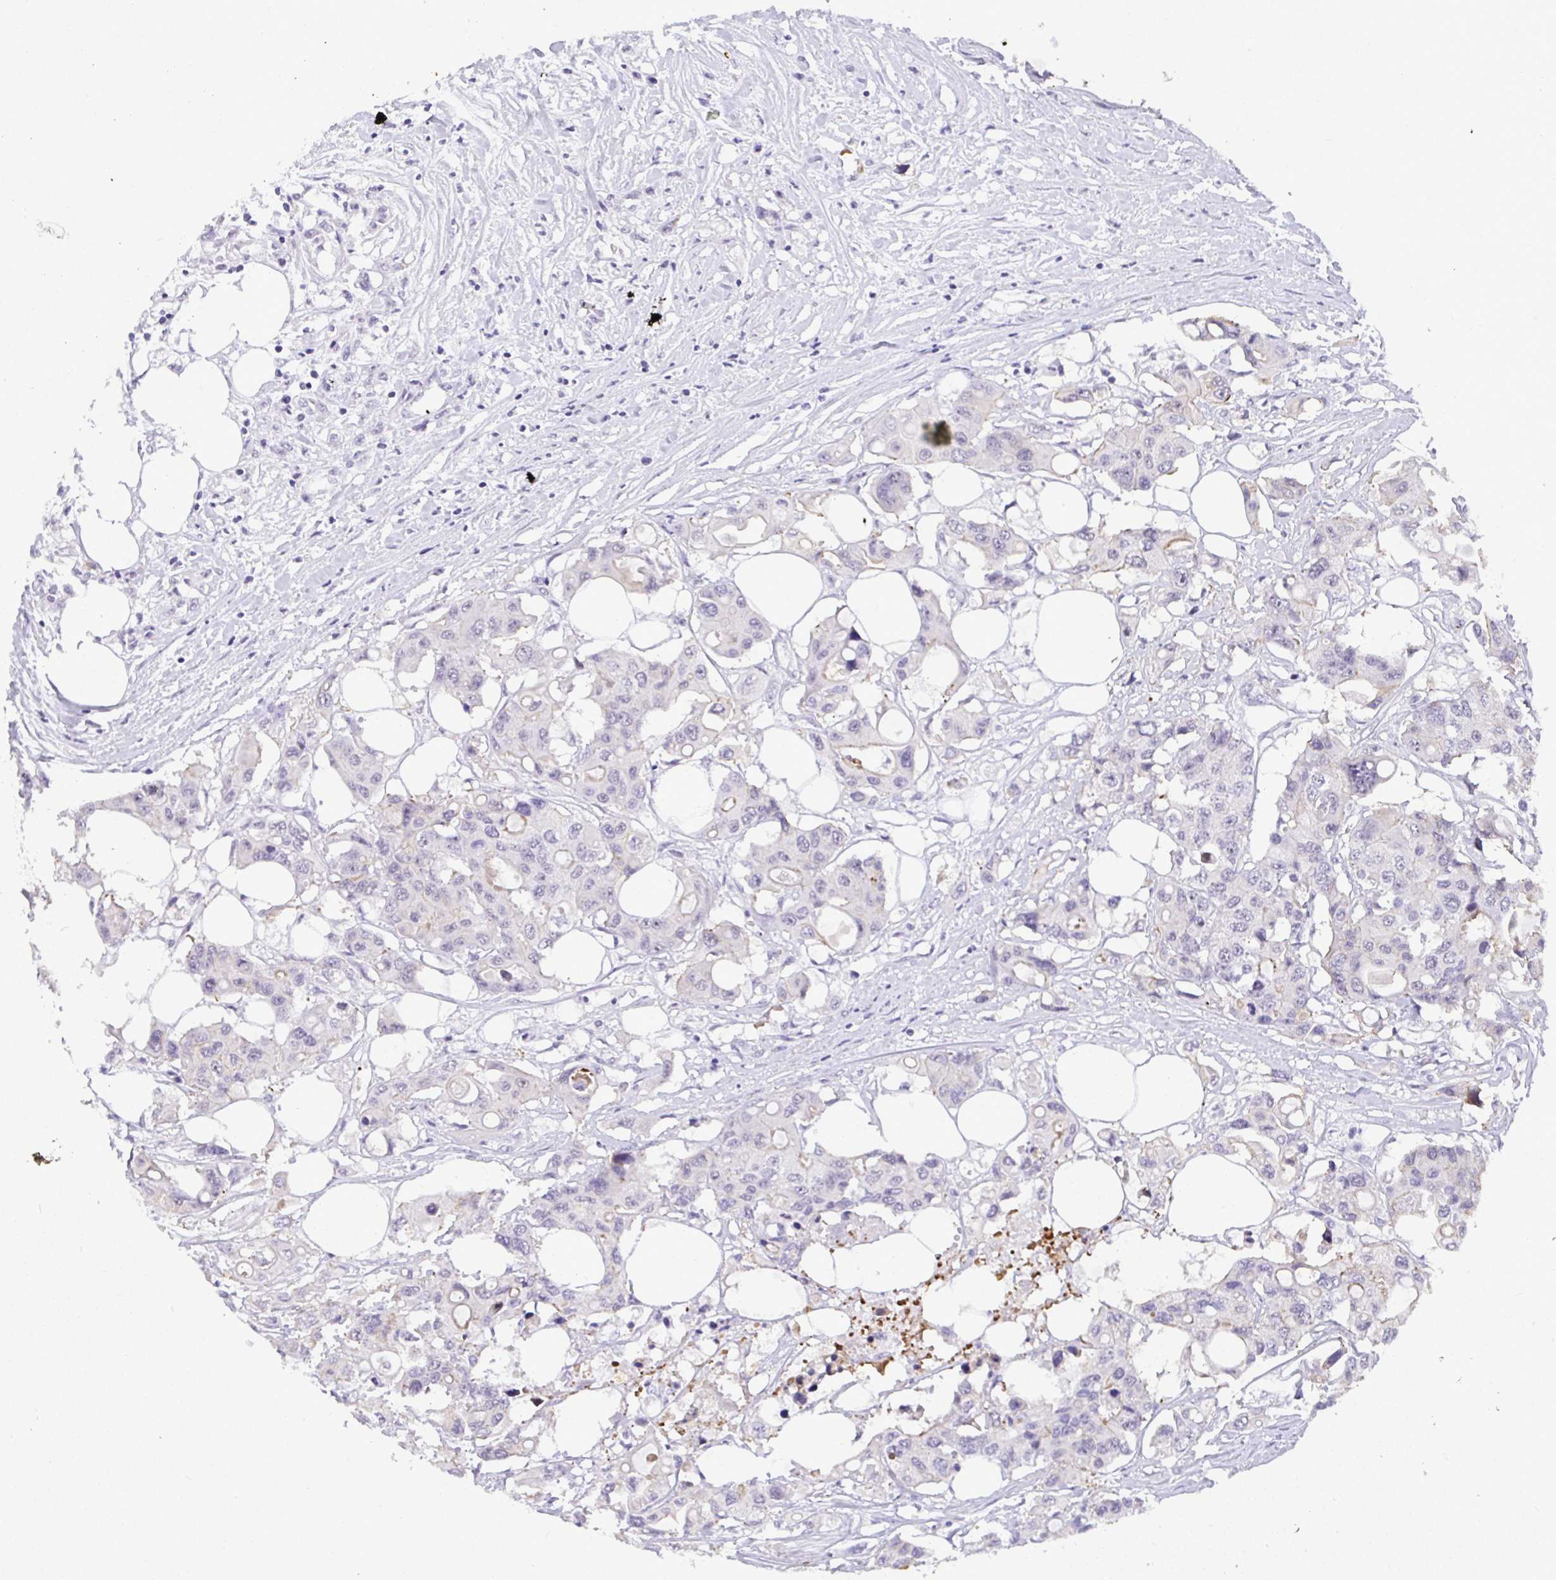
{"staining": {"intensity": "negative", "quantity": "none", "location": "none"}, "tissue": "colorectal cancer", "cell_type": "Tumor cells", "image_type": "cancer", "snomed": [{"axis": "morphology", "description": "Adenocarcinoma, NOS"}, {"axis": "topography", "description": "Colon"}], "caption": "Immunohistochemistry of human colorectal cancer (adenocarcinoma) reveals no staining in tumor cells.", "gene": "YBX2", "patient": {"sex": "male", "age": 77}}